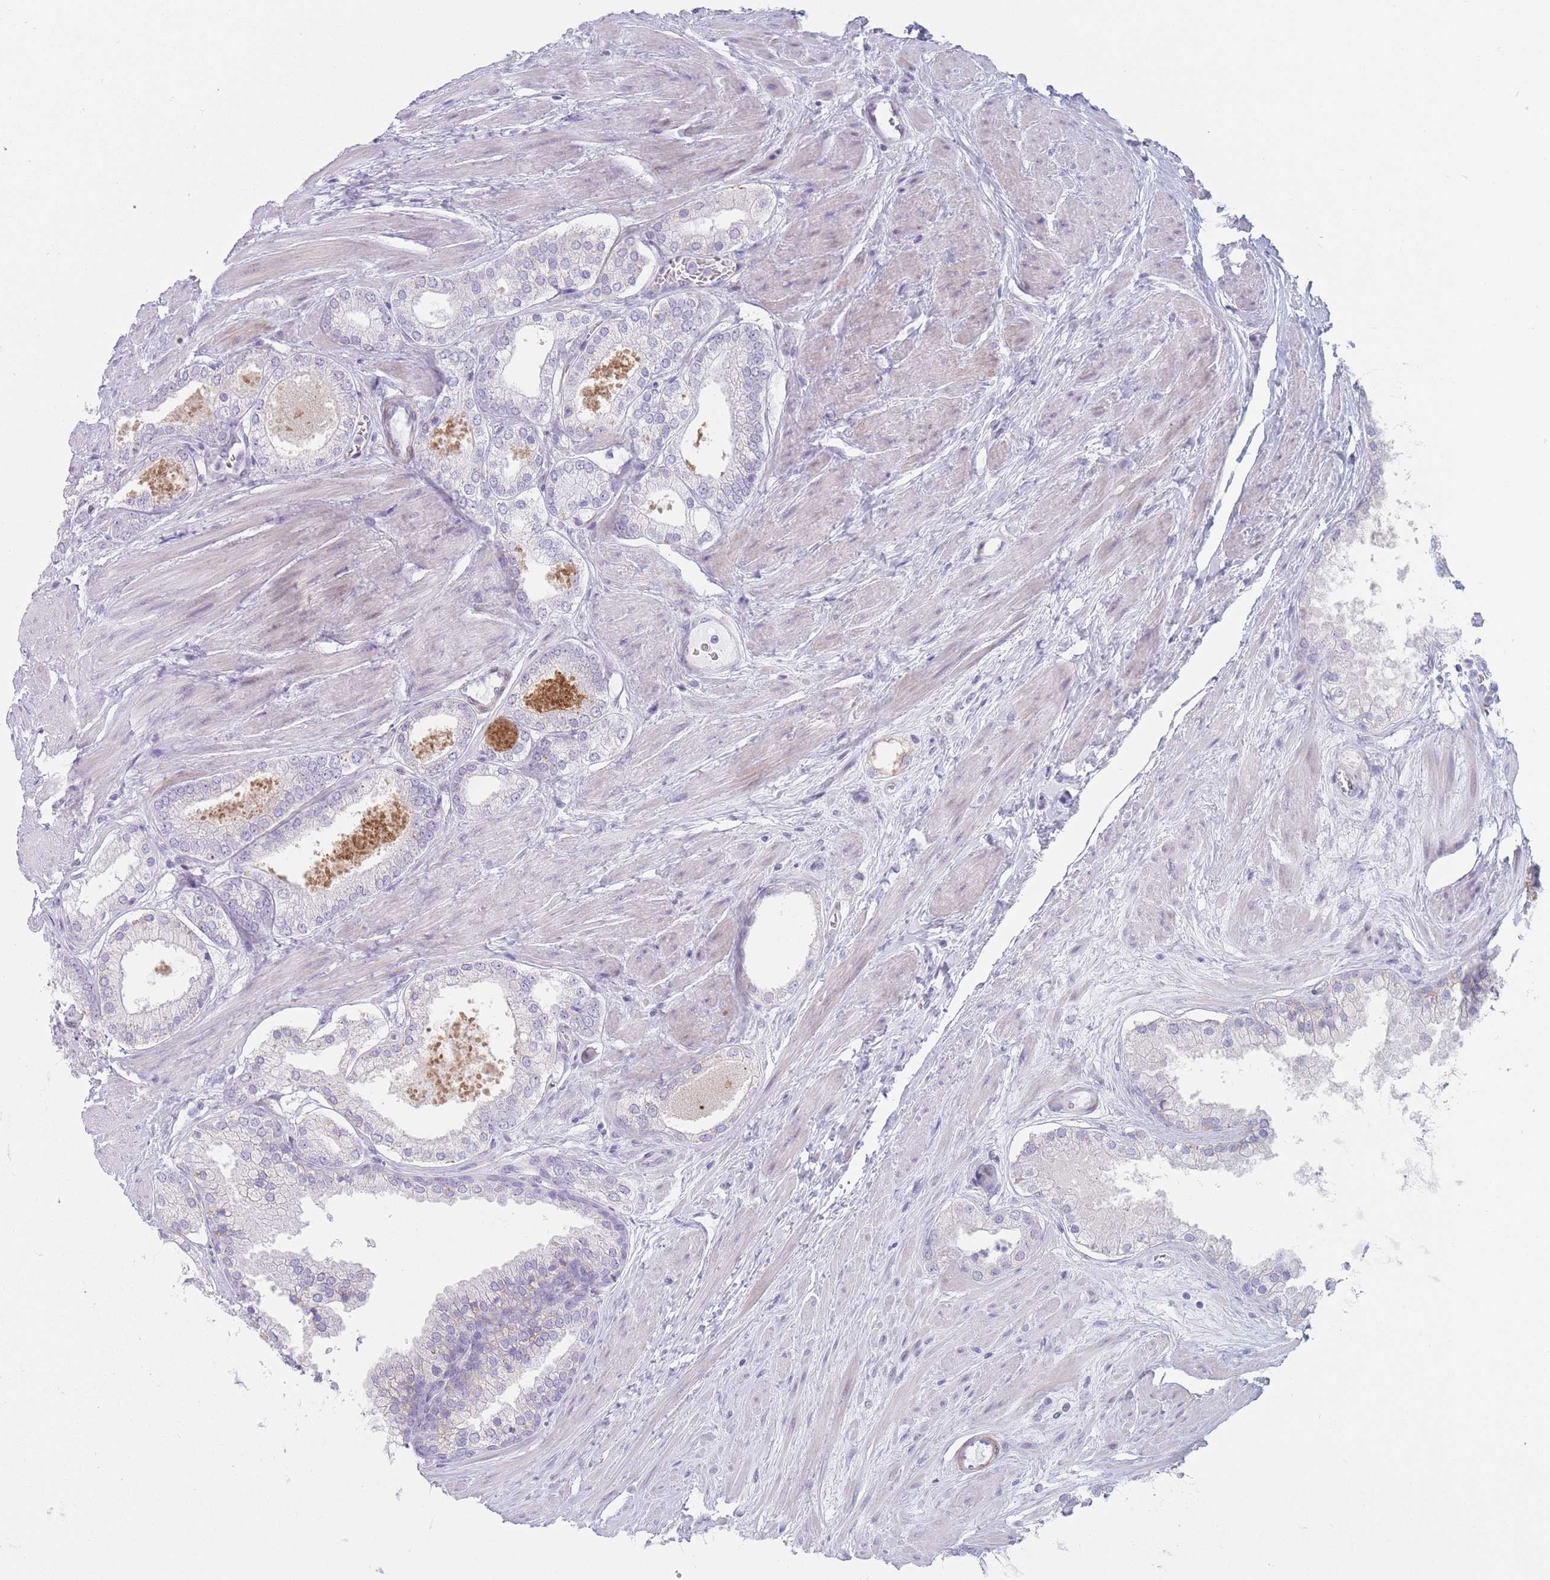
{"staining": {"intensity": "negative", "quantity": "none", "location": "none"}, "tissue": "prostate cancer", "cell_type": "Tumor cells", "image_type": "cancer", "snomed": [{"axis": "morphology", "description": "Adenocarcinoma, Low grade"}, {"axis": "topography", "description": "Prostate"}], "caption": "An image of prostate cancer (adenocarcinoma (low-grade)) stained for a protein exhibits no brown staining in tumor cells.", "gene": "IFNA6", "patient": {"sex": "male", "age": 42}}